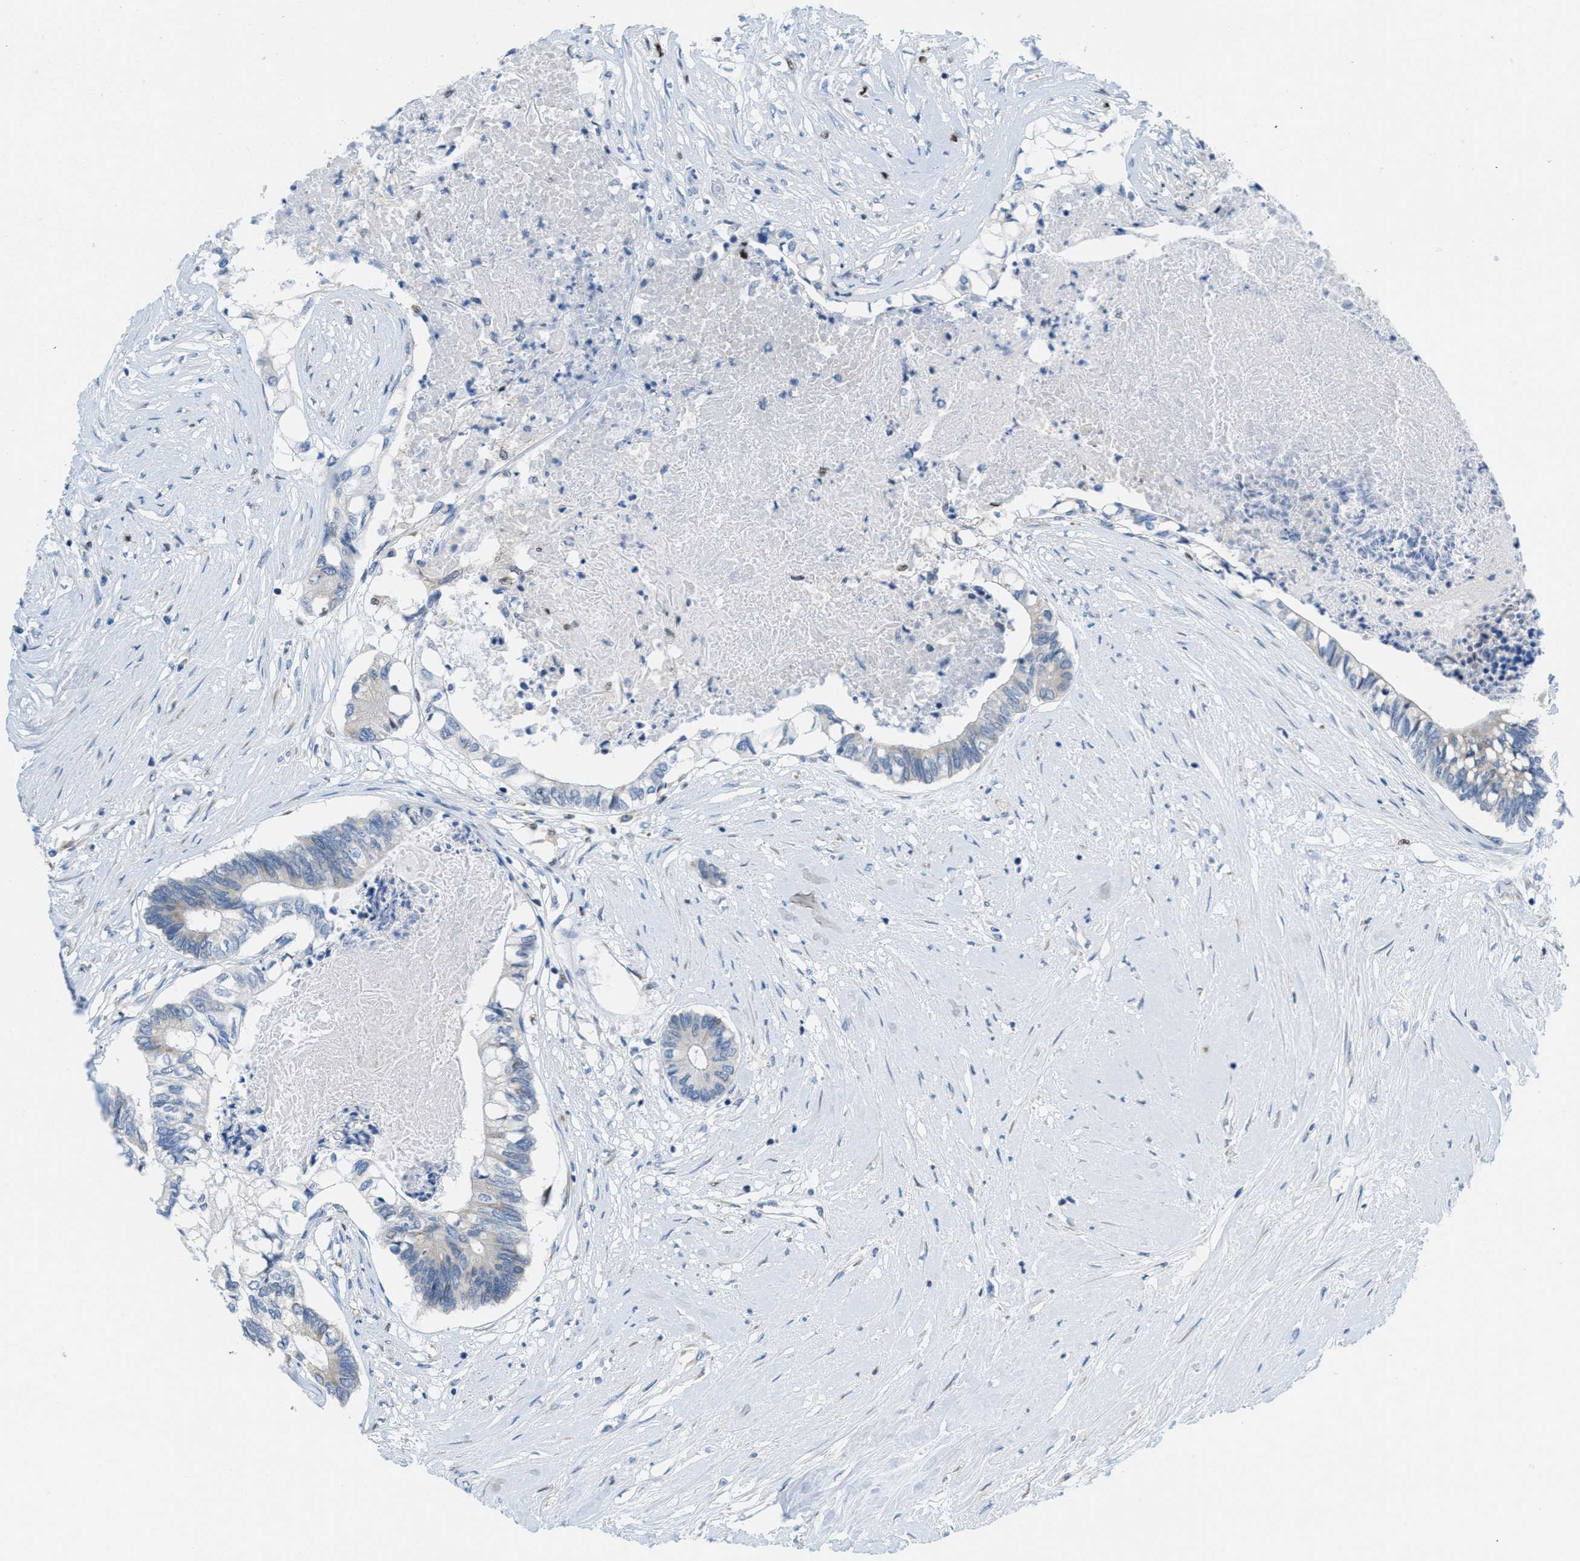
{"staining": {"intensity": "negative", "quantity": "none", "location": "none"}, "tissue": "colorectal cancer", "cell_type": "Tumor cells", "image_type": "cancer", "snomed": [{"axis": "morphology", "description": "Adenocarcinoma, NOS"}, {"axis": "topography", "description": "Rectum"}], "caption": "An IHC photomicrograph of colorectal cancer is shown. There is no staining in tumor cells of colorectal cancer.", "gene": "PTDSS1", "patient": {"sex": "male", "age": 63}}